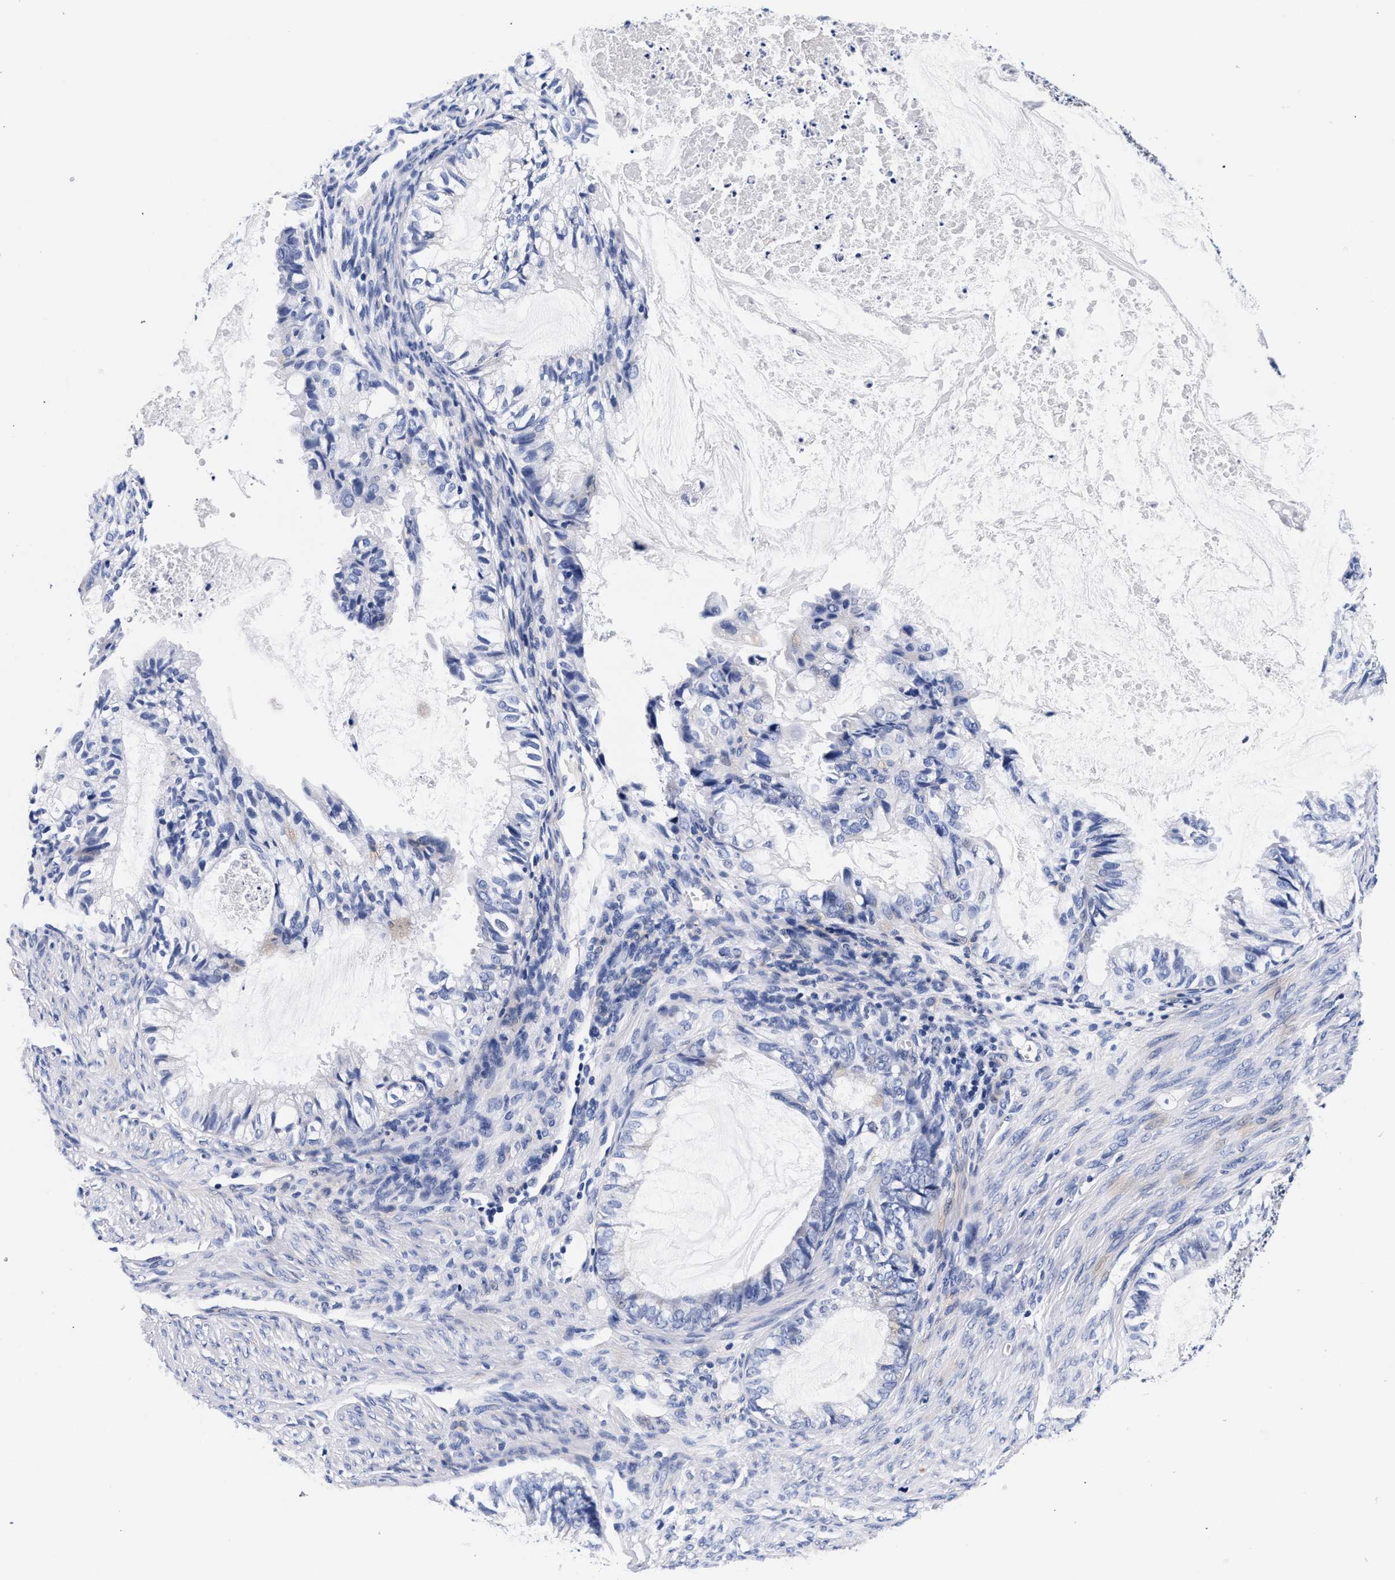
{"staining": {"intensity": "negative", "quantity": "none", "location": "none"}, "tissue": "cervical cancer", "cell_type": "Tumor cells", "image_type": "cancer", "snomed": [{"axis": "morphology", "description": "Normal tissue, NOS"}, {"axis": "morphology", "description": "Adenocarcinoma, NOS"}, {"axis": "topography", "description": "Cervix"}, {"axis": "topography", "description": "Endometrium"}], "caption": "There is no significant staining in tumor cells of adenocarcinoma (cervical). The staining is performed using DAB (3,3'-diaminobenzidine) brown chromogen with nuclei counter-stained in using hematoxylin.", "gene": "RAB3B", "patient": {"sex": "female", "age": 86}}